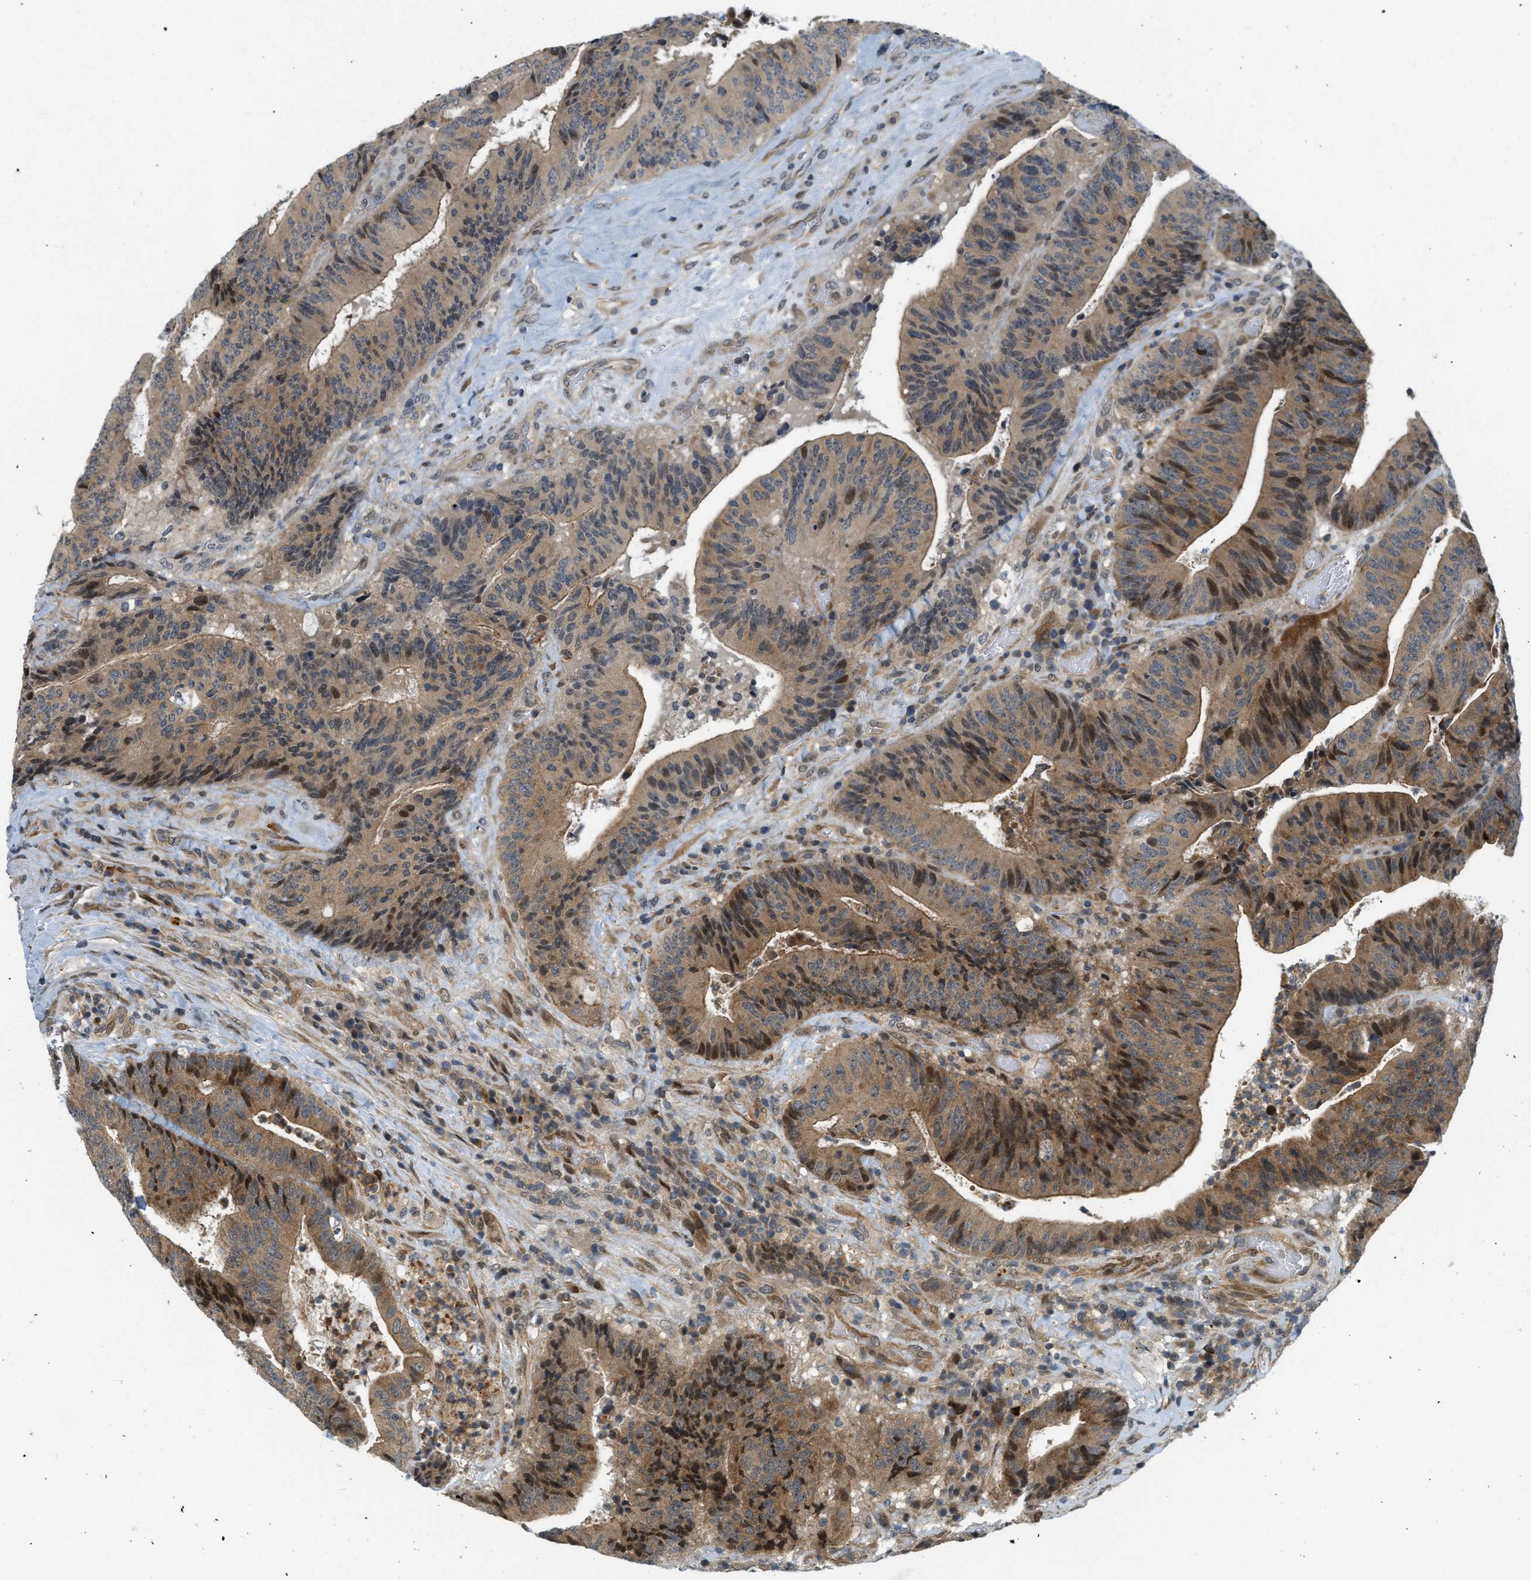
{"staining": {"intensity": "moderate", "quantity": ">75%", "location": "cytoplasmic/membranous"}, "tissue": "colorectal cancer", "cell_type": "Tumor cells", "image_type": "cancer", "snomed": [{"axis": "morphology", "description": "Adenocarcinoma, NOS"}, {"axis": "topography", "description": "Rectum"}], "caption": "DAB (3,3'-diaminobenzidine) immunohistochemical staining of colorectal cancer (adenocarcinoma) reveals moderate cytoplasmic/membranous protein expression in approximately >75% of tumor cells. Using DAB (3,3'-diaminobenzidine) (brown) and hematoxylin (blue) stains, captured at high magnification using brightfield microscopy.", "gene": "KMT2A", "patient": {"sex": "male", "age": 72}}